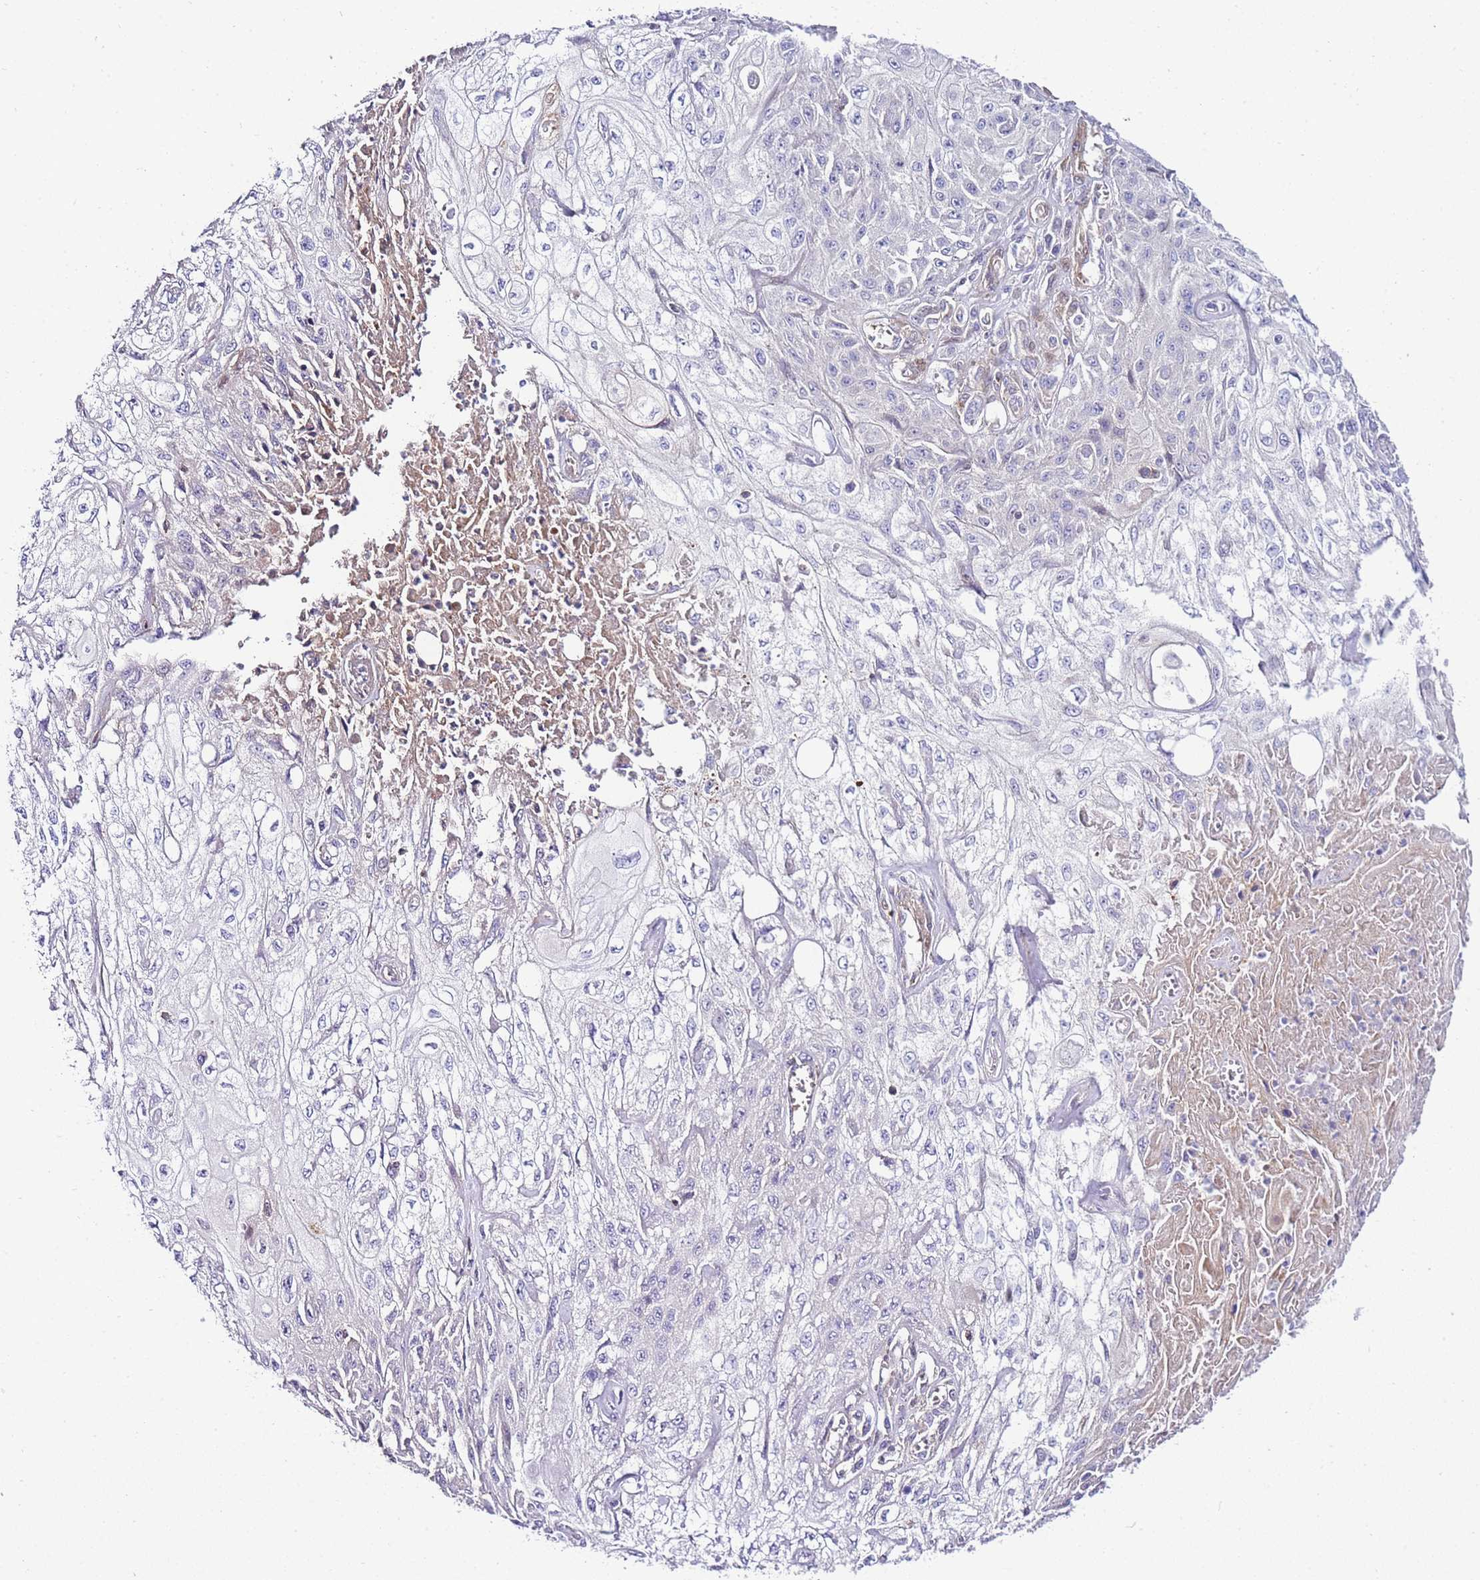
{"staining": {"intensity": "negative", "quantity": "none", "location": "none"}, "tissue": "skin cancer", "cell_type": "Tumor cells", "image_type": "cancer", "snomed": [{"axis": "morphology", "description": "Squamous cell carcinoma, NOS"}, {"axis": "morphology", "description": "Squamous cell carcinoma, metastatic, NOS"}, {"axis": "topography", "description": "Skin"}, {"axis": "topography", "description": "Lymph node"}], "caption": "This is an immunohistochemistry photomicrograph of human squamous cell carcinoma (skin). There is no positivity in tumor cells.", "gene": "FBN3", "patient": {"sex": "male", "age": 75}}